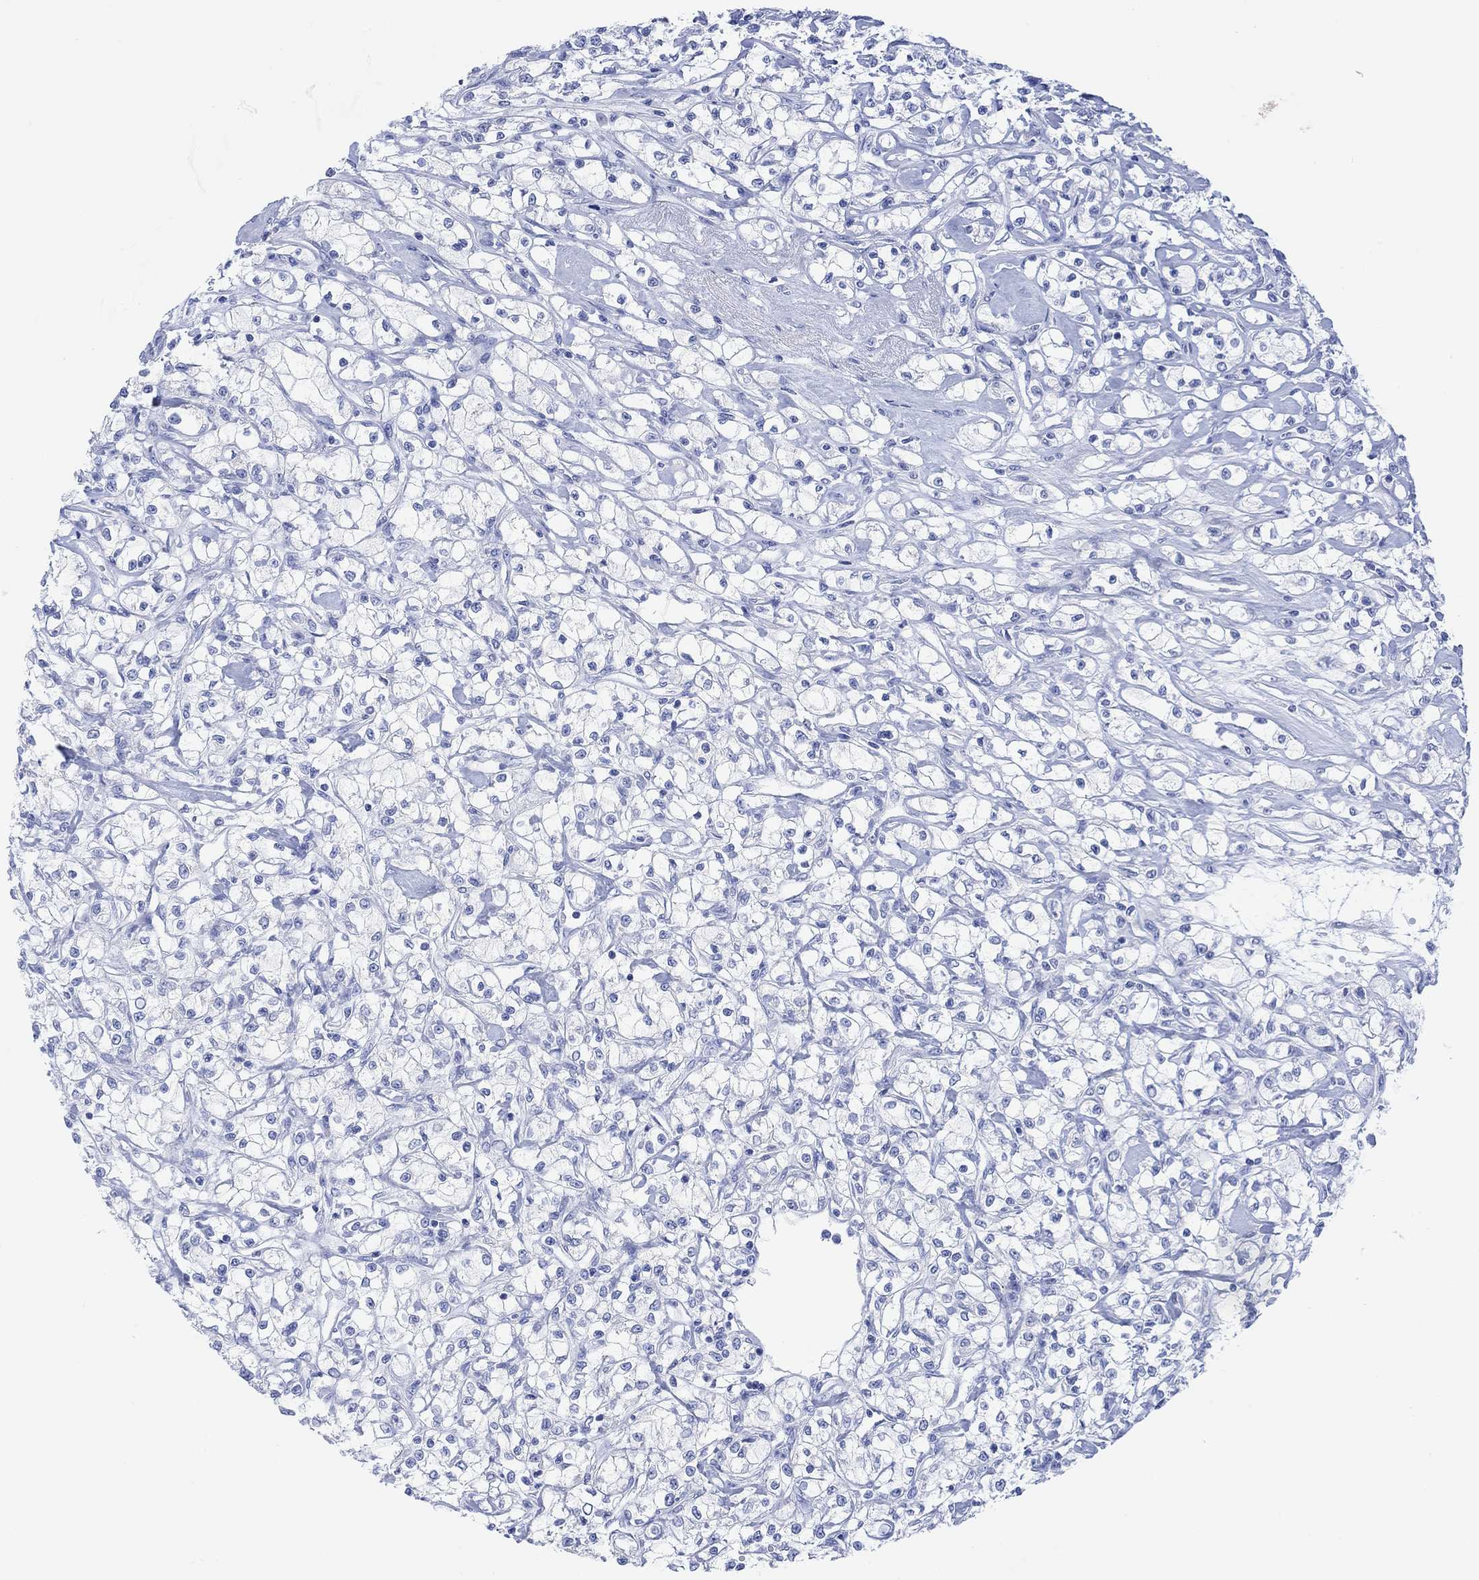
{"staining": {"intensity": "negative", "quantity": "none", "location": "none"}, "tissue": "renal cancer", "cell_type": "Tumor cells", "image_type": "cancer", "snomed": [{"axis": "morphology", "description": "Adenocarcinoma, NOS"}, {"axis": "topography", "description": "Kidney"}], "caption": "IHC of renal cancer (adenocarcinoma) shows no staining in tumor cells.", "gene": "CALCA", "patient": {"sex": "female", "age": 59}}